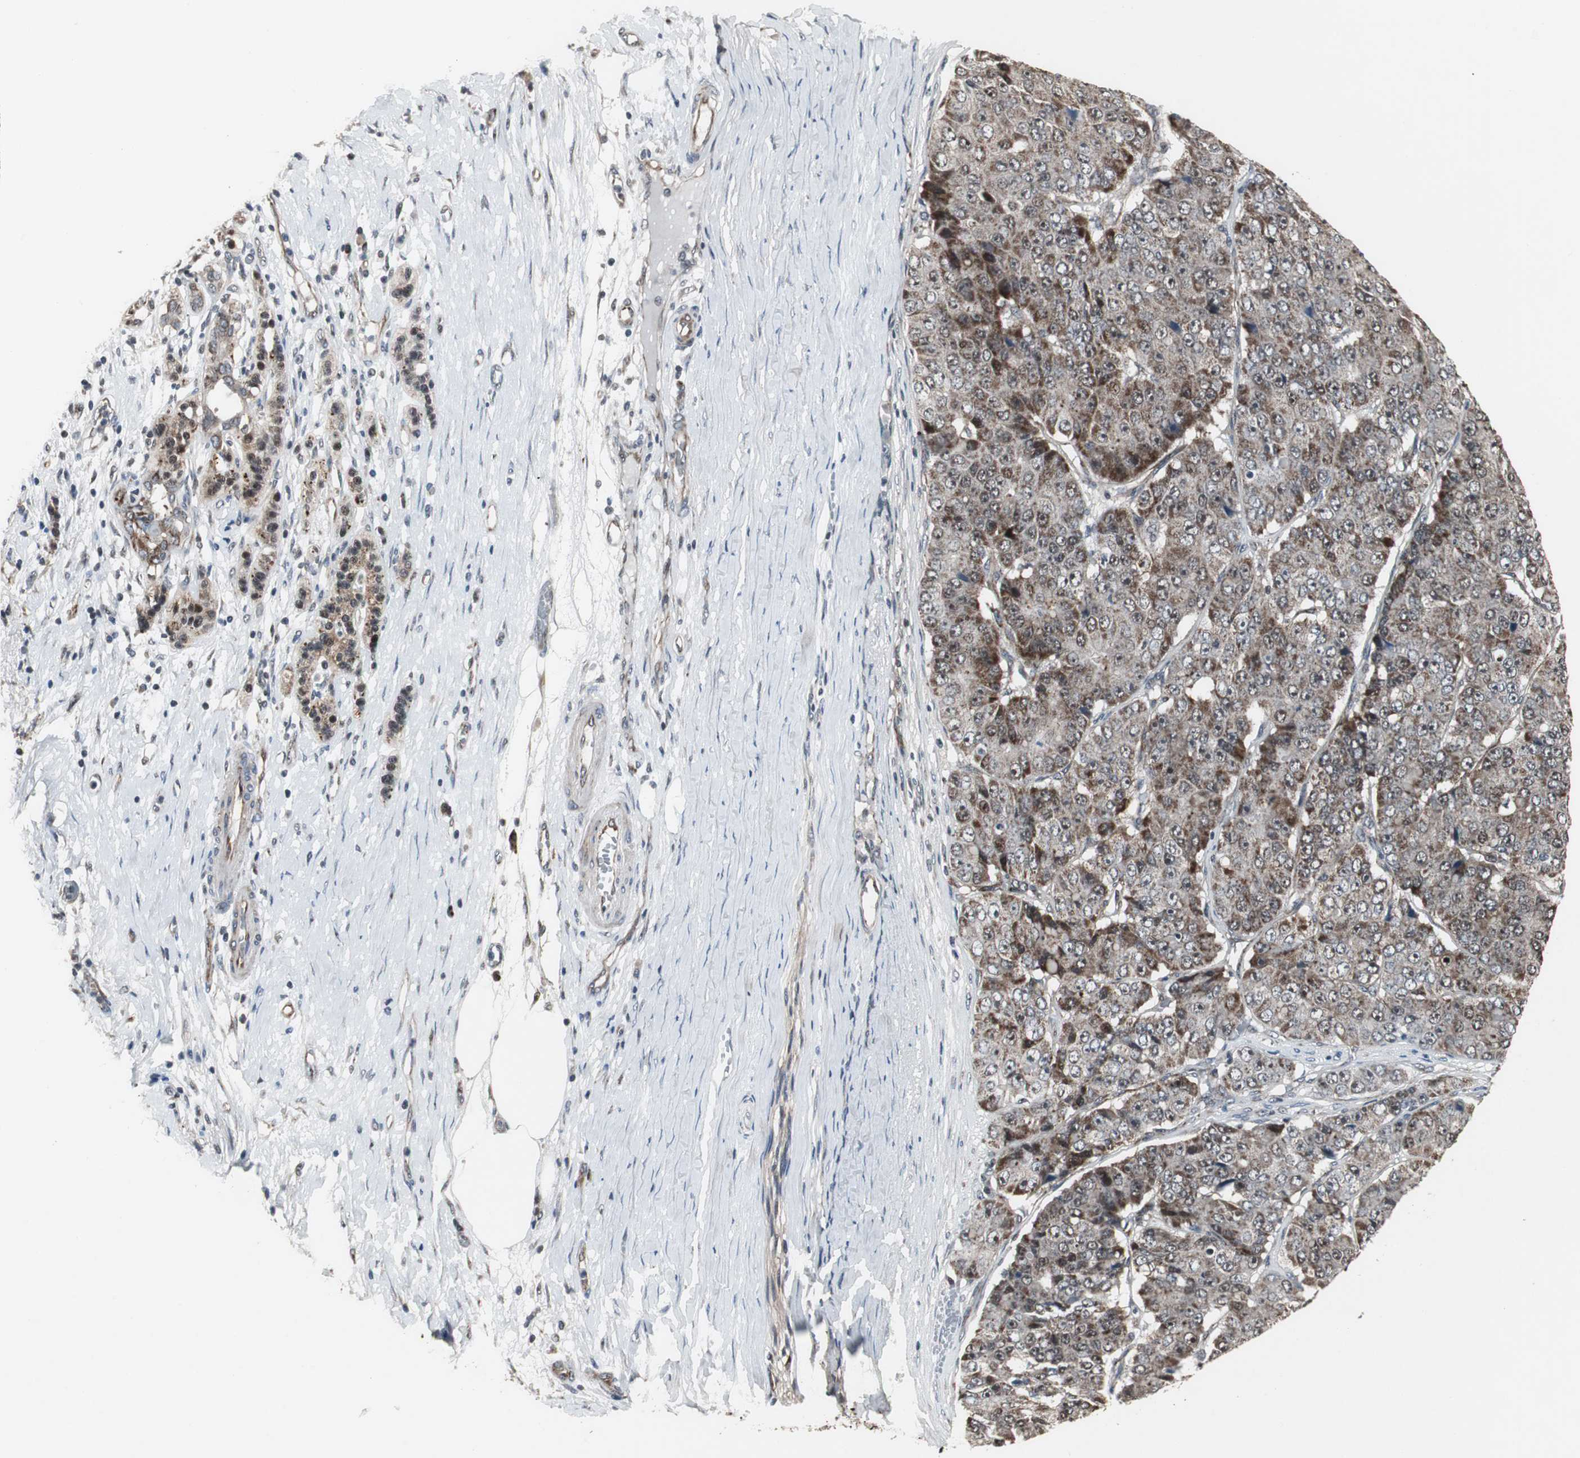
{"staining": {"intensity": "strong", "quantity": "25%-75%", "location": "cytoplasmic/membranous"}, "tissue": "pancreatic cancer", "cell_type": "Tumor cells", "image_type": "cancer", "snomed": [{"axis": "morphology", "description": "Adenocarcinoma, NOS"}, {"axis": "topography", "description": "Pancreas"}], "caption": "Immunohistochemistry (IHC) micrograph of neoplastic tissue: human pancreatic cancer stained using immunohistochemistry displays high levels of strong protein expression localized specifically in the cytoplasmic/membranous of tumor cells, appearing as a cytoplasmic/membranous brown color.", "gene": "MRPL40", "patient": {"sex": "male", "age": 50}}